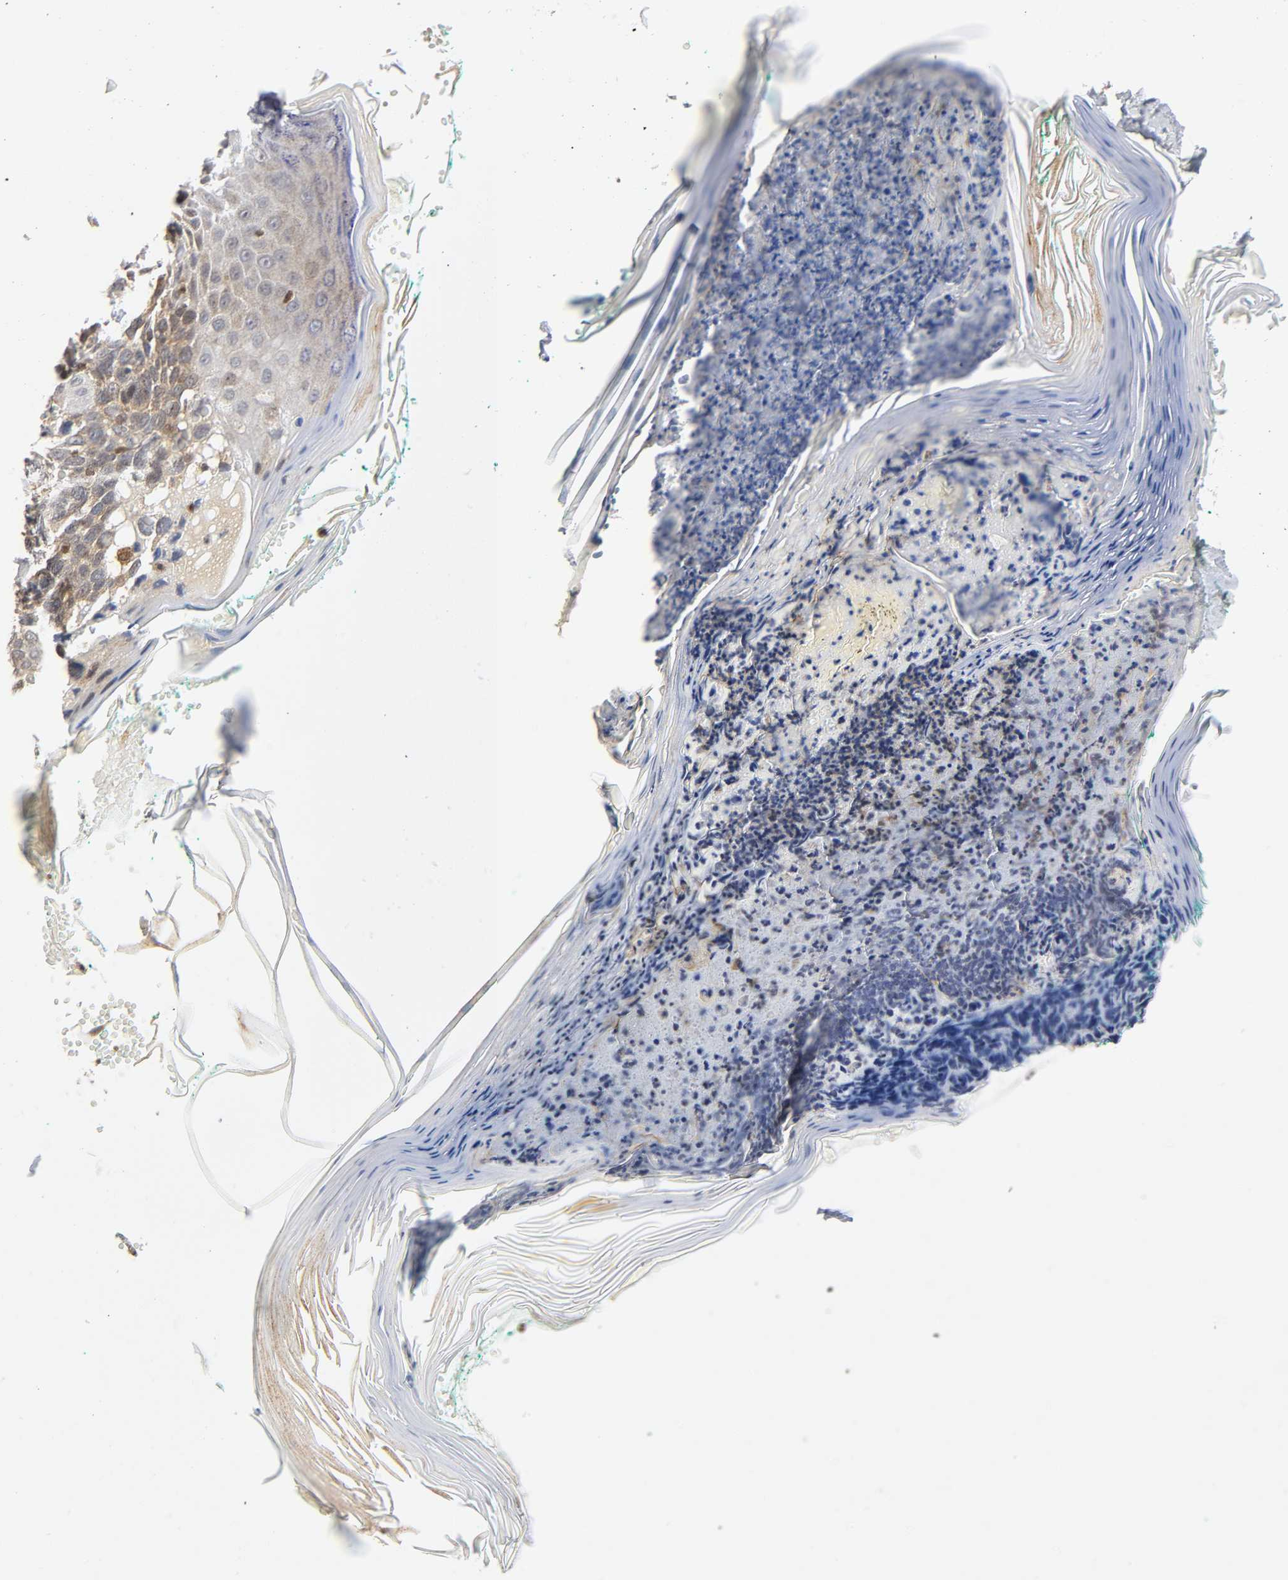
{"staining": {"intensity": "weak", "quantity": ">75%", "location": "cytoplasmic/membranous,nuclear"}, "tissue": "skin cancer", "cell_type": "Tumor cells", "image_type": "cancer", "snomed": [{"axis": "morphology", "description": "Normal tissue, NOS"}, {"axis": "morphology", "description": "Basal cell carcinoma"}, {"axis": "topography", "description": "Skin"}], "caption": "Protein staining of skin cancer (basal cell carcinoma) tissue displays weak cytoplasmic/membranous and nuclear staining in approximately >75% of tumor cells. (DAB = brown stain, brightfield microscopy at high magnification).", "gene": "CASP9", "patient": {"sex": "male", "age": 77}}